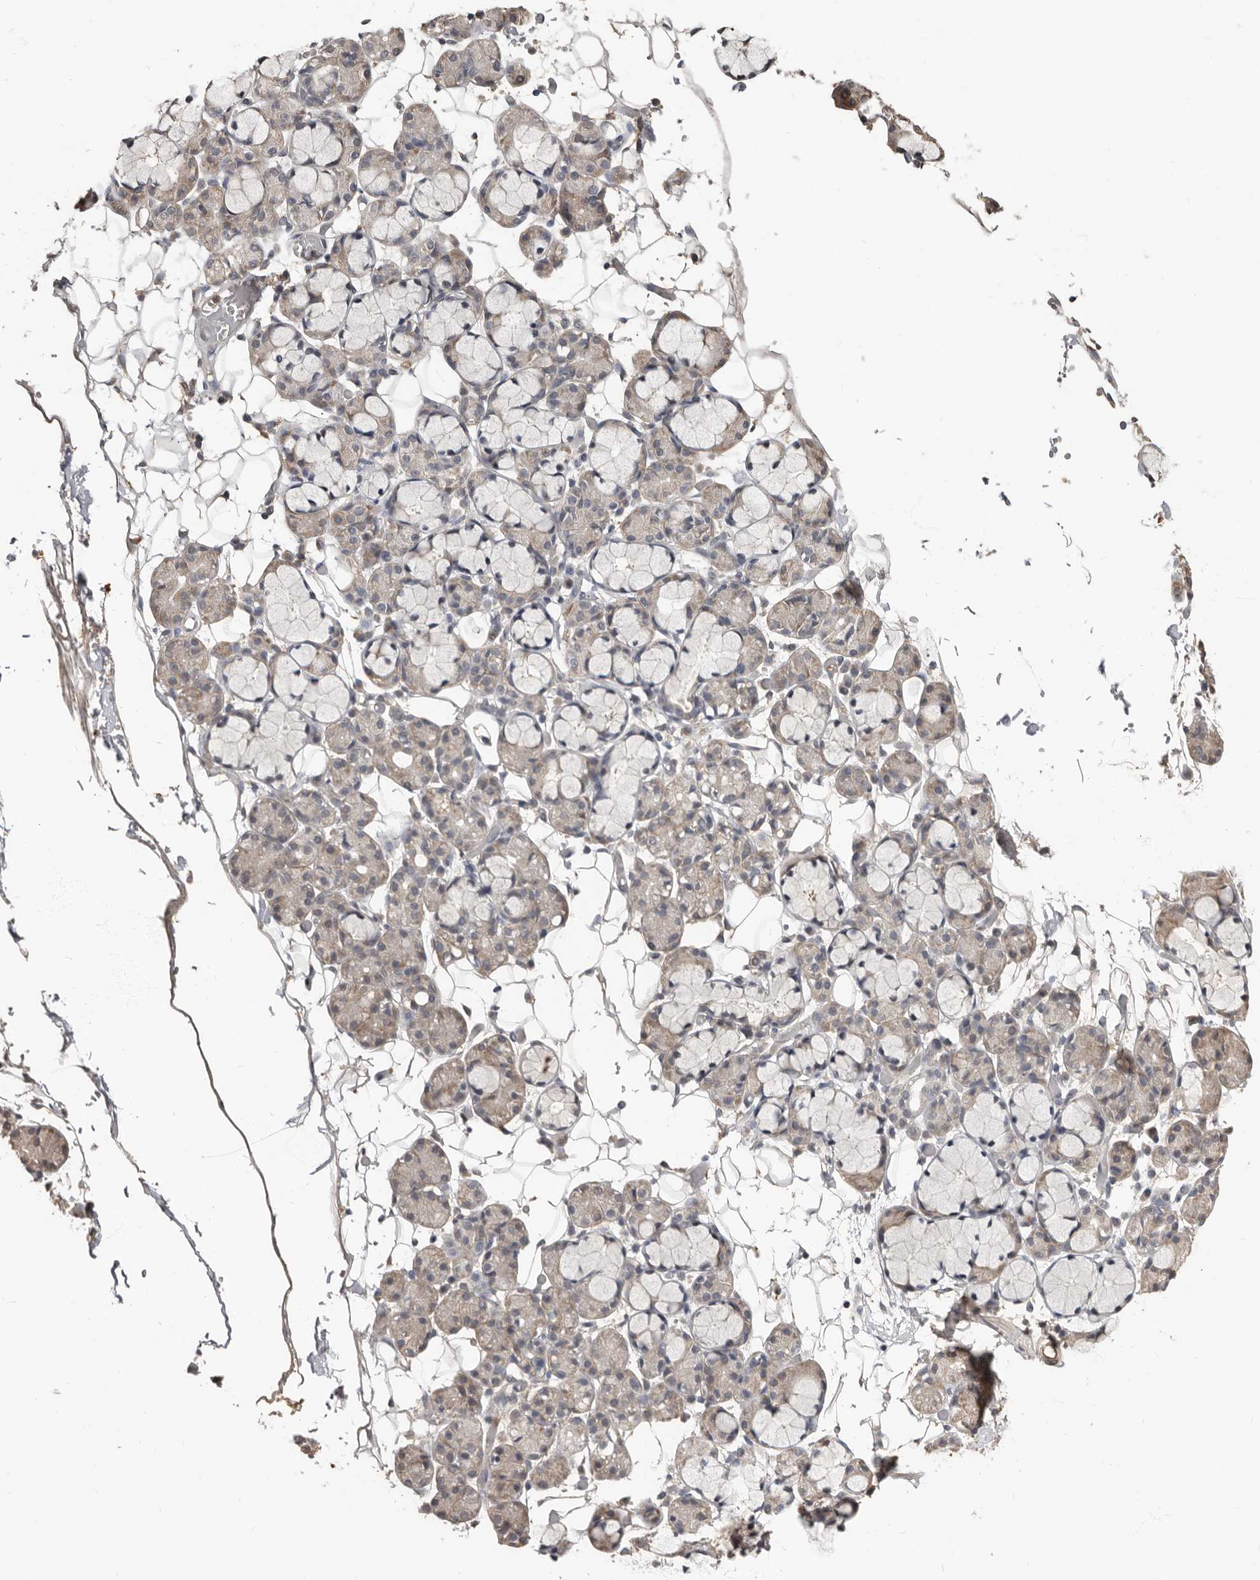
{"staining": {"intensity": "weak", "quantity": "<25%", "location": "cytoplasmic/membranous"}, "tissue": "salivary gland", "cell_type": "Glandular cells", "image_type": "normal", "snomed": [{"axis": "morphology", "description": "Normal tissue, NOS"}, {"axis": "topography", "description": "Salivary gland"}], "caption": "The IHC micrograph has no significant positivity in glandular cells of salivary gland.", "gene": "LRGUK", "patient": {"sex": "male", "age": 63}}